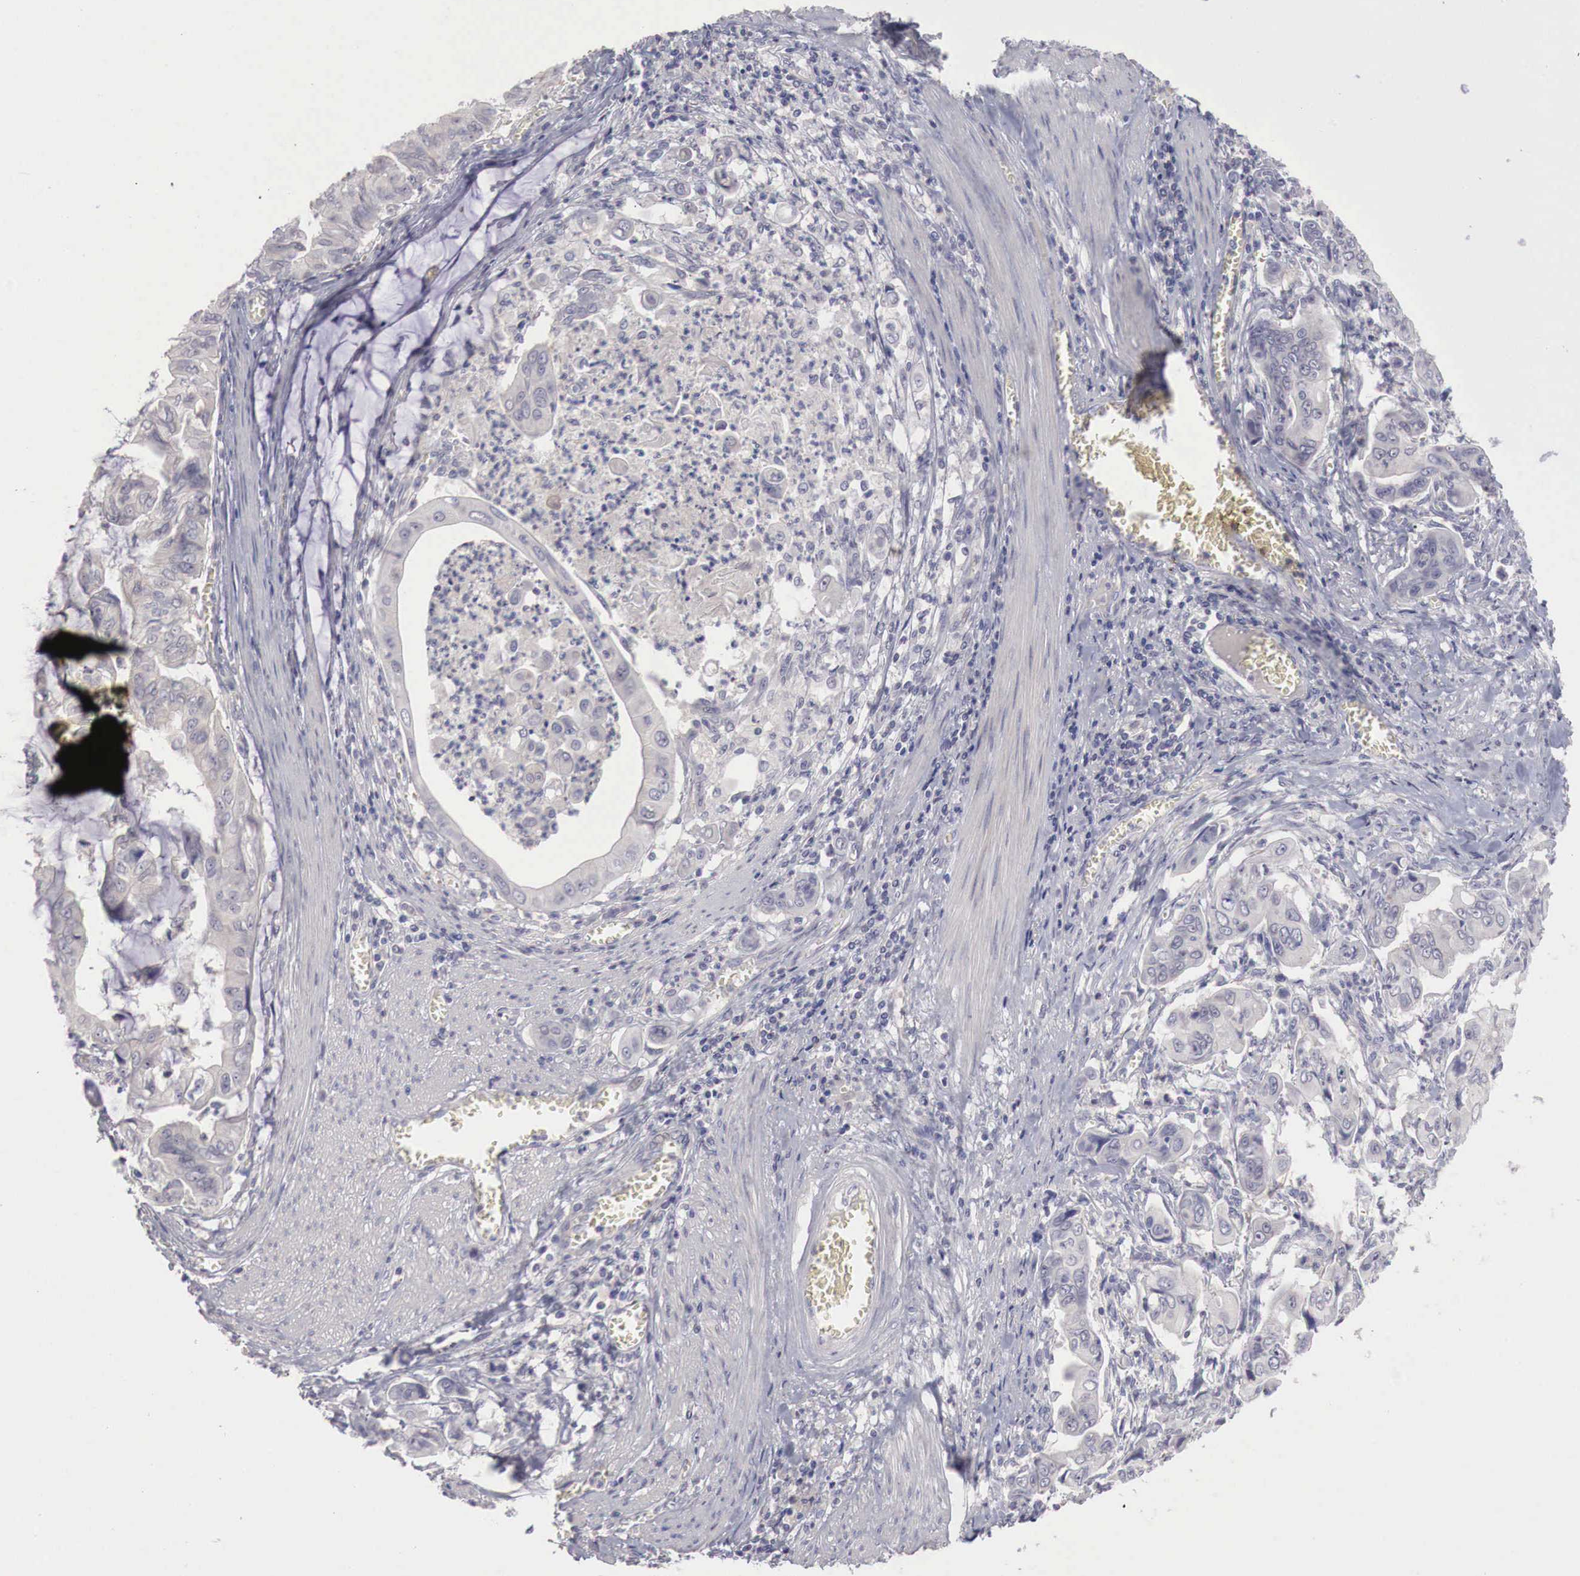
{"staining": {"intensity": "negative", "quantity": "none", "location": "none"}, "tissue": "stomach cancer", "cell_type": "Tumor cells", "image_type": "cancer", "snomed": [{"axis": "morphology", "description": "Adenocarcinoma, NOS"}, {"axis": "topography", "description": "Stomach, upper"}], "caption": "A photomicrograph of human stomach cancer (adenocarcinoma) is negative for staining in tumor cells. (DAB IHC visualized using brightfield microscopy, high magnification).", "gene": "GATA1", "patient": {"sex": "male", "age": 80}}